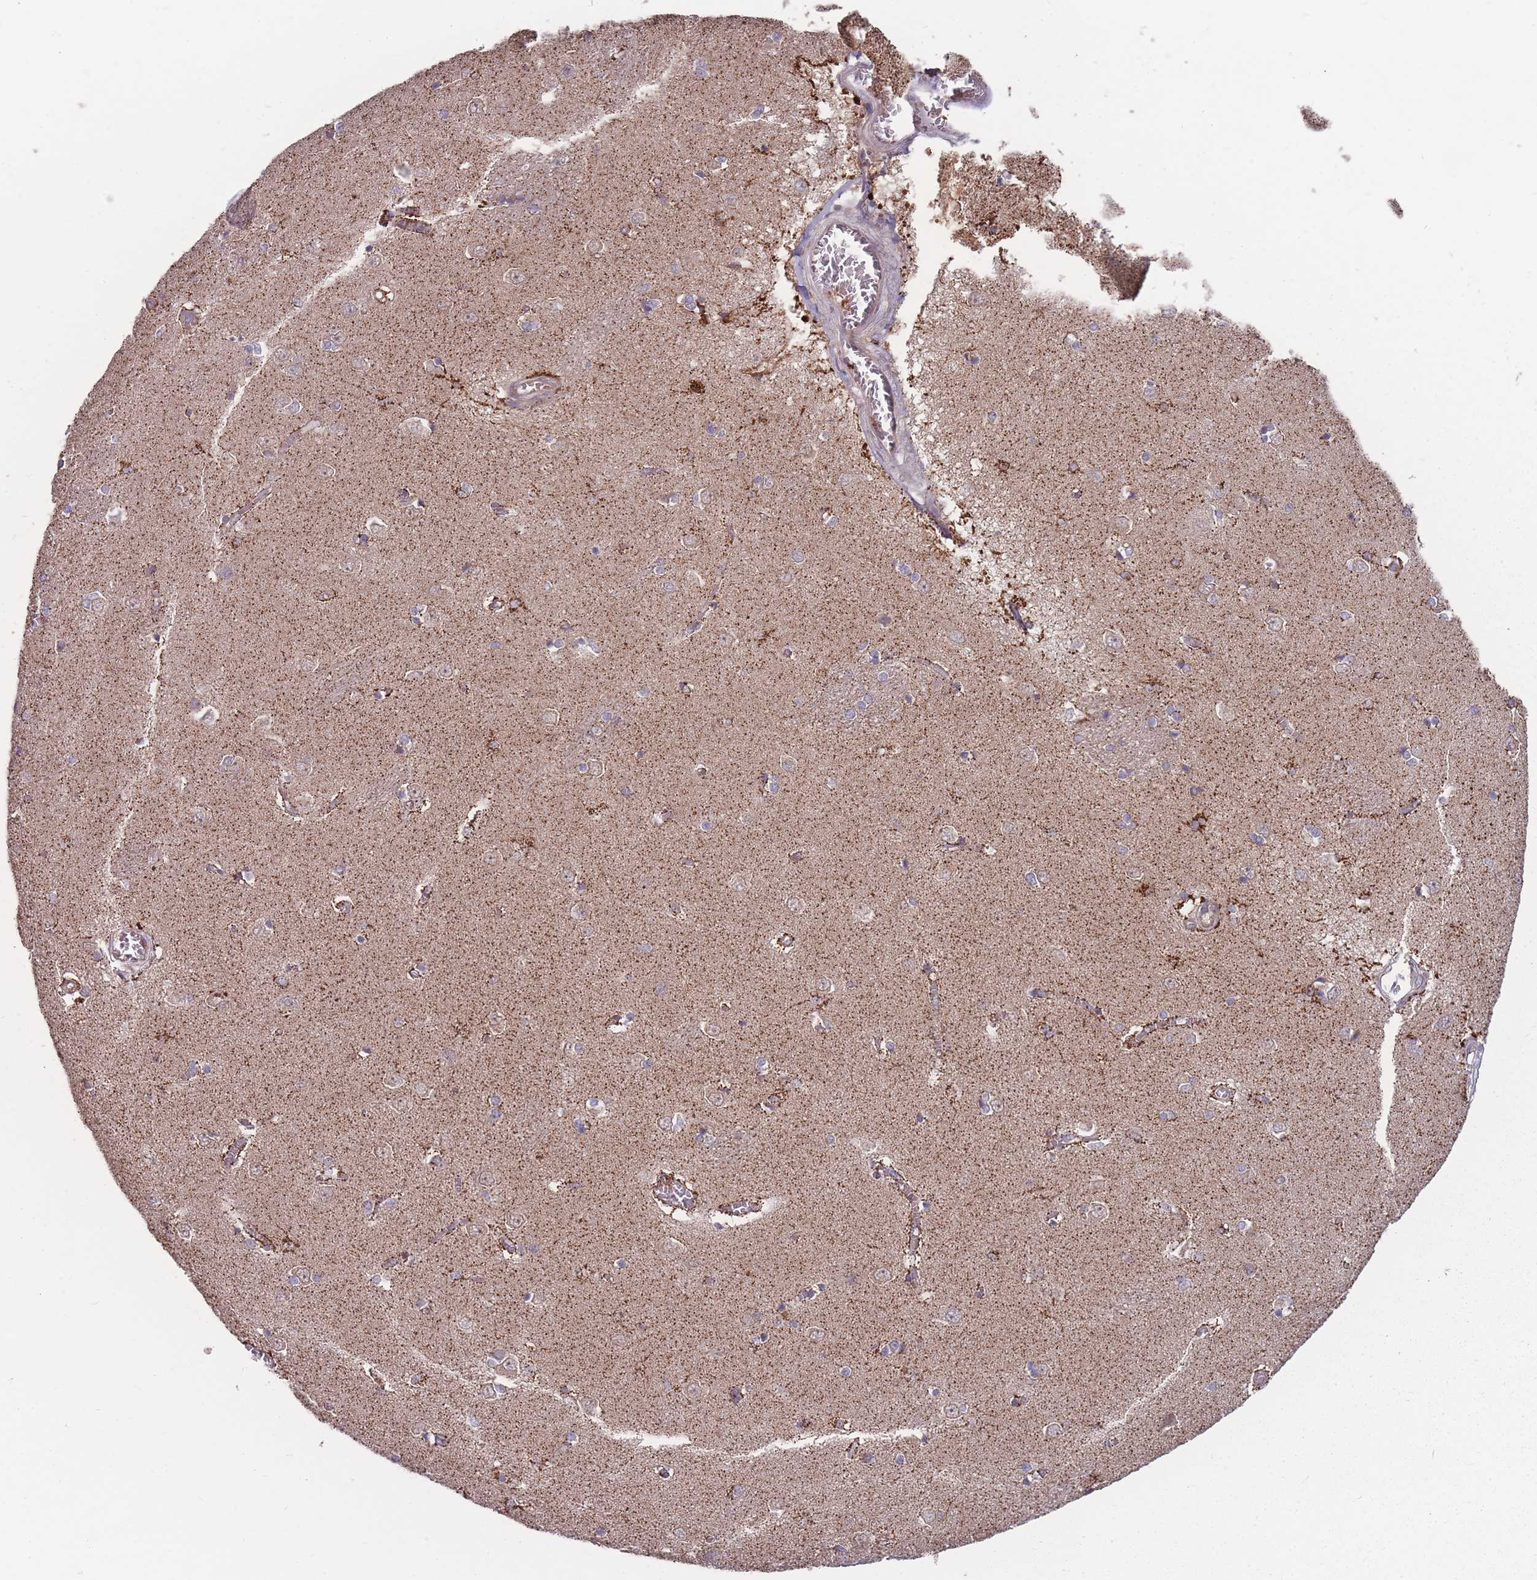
{"staining": {"intensity": "moderate", "quantity": "<25%", "location": "cytoplasmic/membranous"}, "tissue": "caudate", "cell_type": "Glial cells", "image_type": "normal", "snomed": [{"axis": "morphology", "description": "Normal tissue, NOS"}, {"axis": "topography", "description": "Lateral ventricle wall"}], "caption": "A micrograph of caudate stained for a protein reveals moderate cytoplasmic/membranous brown staining in glial cells. Immunohistochemistry stains the protein of interest in brown and the nuclei are stained blue.", "gene": "SLC35B4", "patient": {"sex": "male", "age": 37}}